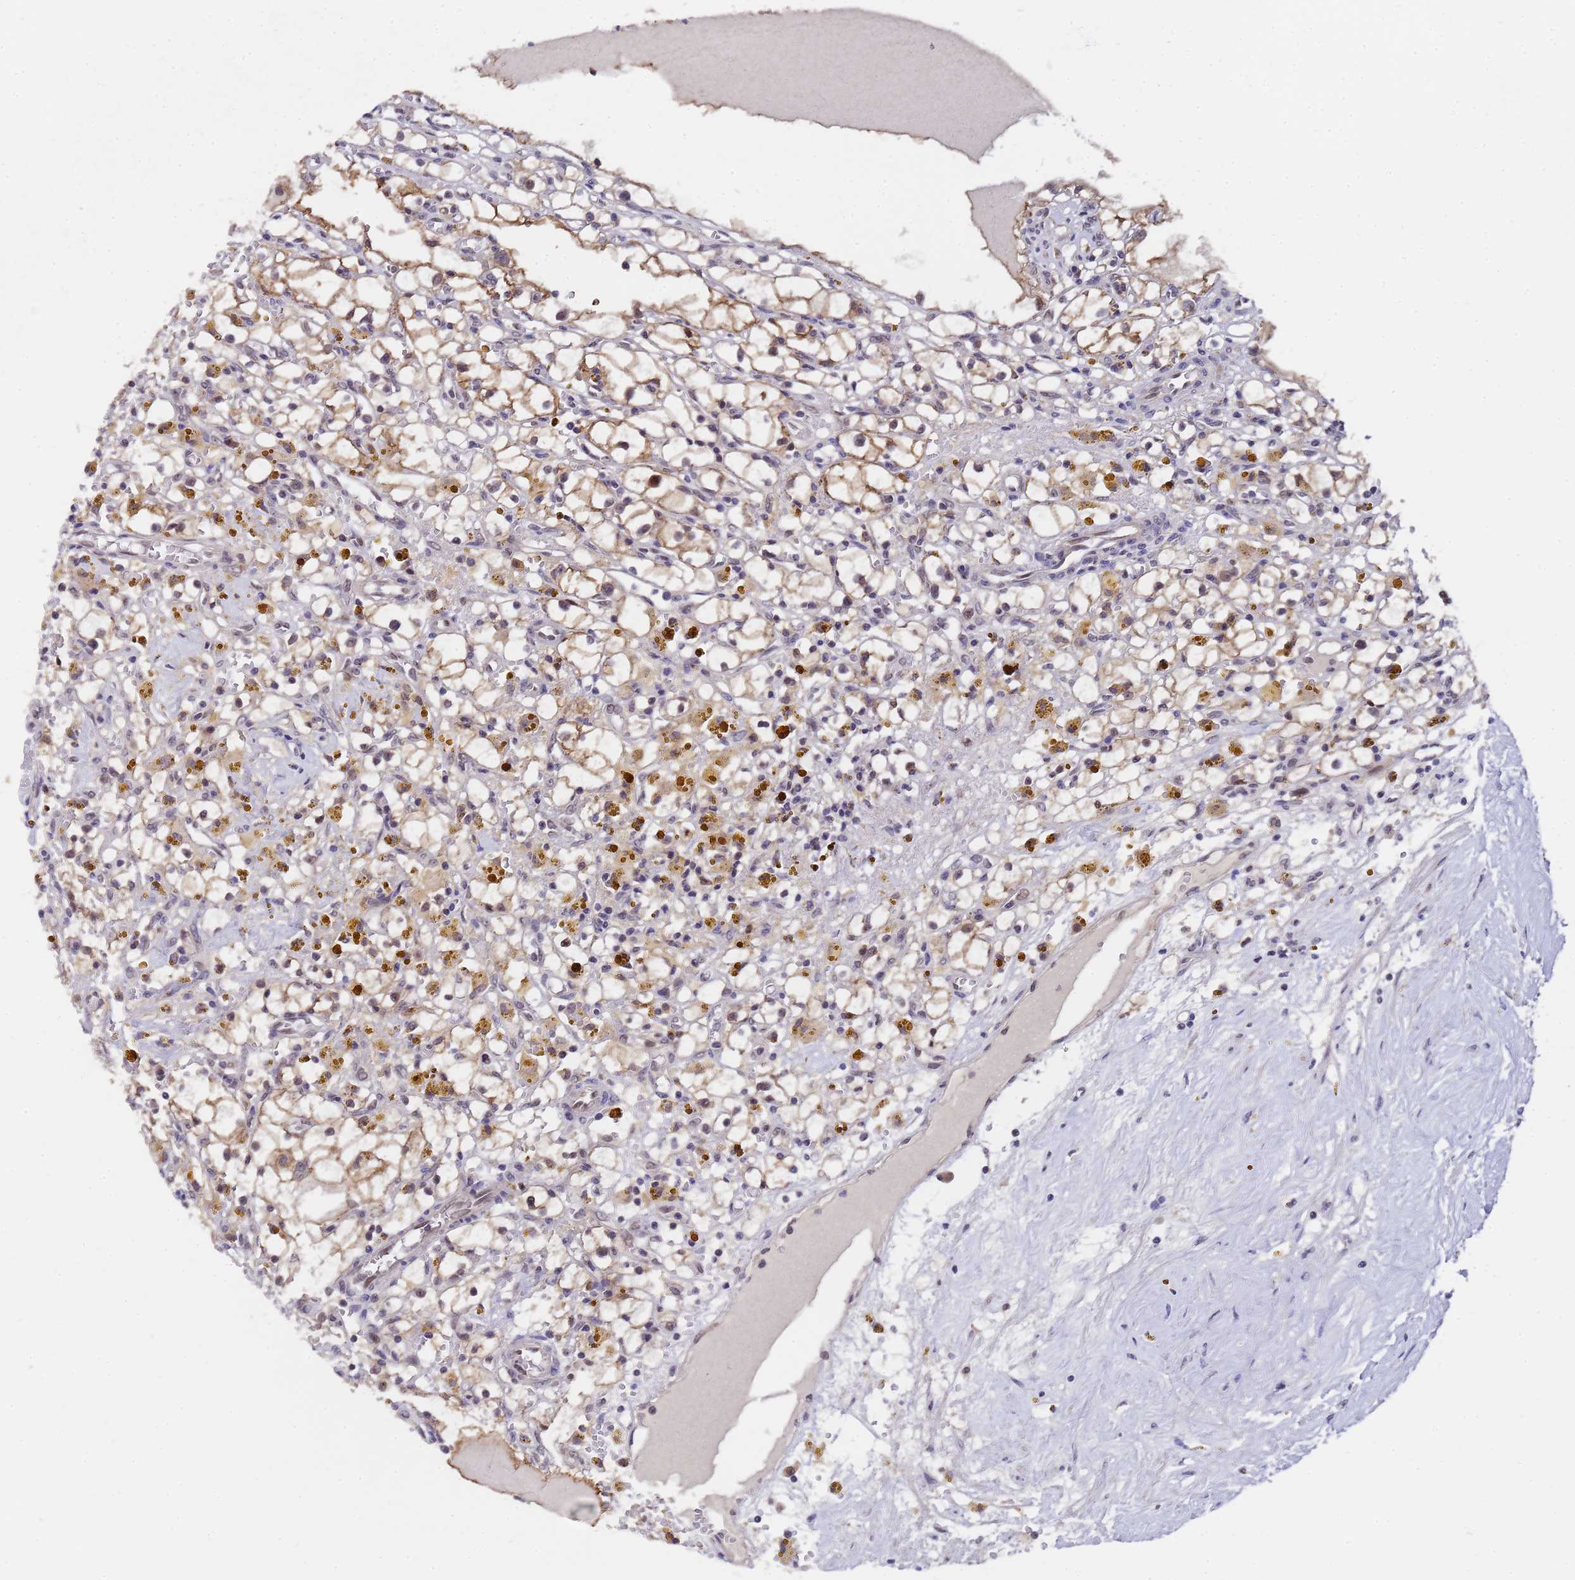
{"staining": {"intensity": "moderate", "quantity": "25%-75%", "location": "cytoplasmic/membranous"}, "tissue": "renal cancer", "cell_type": "Tumor cells", "image_type": "cancer", "snomed": [{"axis": "morphology", "description": "Adenocarcinoma, NOS"}, {"axis": "topography", "description": "Kidney"}], "caption": "A brown stain shows moderate cytoplasmic/membranous expression of a protein in renal cancer (adenocarcinoma) tumor cells. (brown staining indicates protein expression, while blue staining denotes nuclei).", "gene": "ANAPC13", "patient": {"sex": "male", "age": 56}}